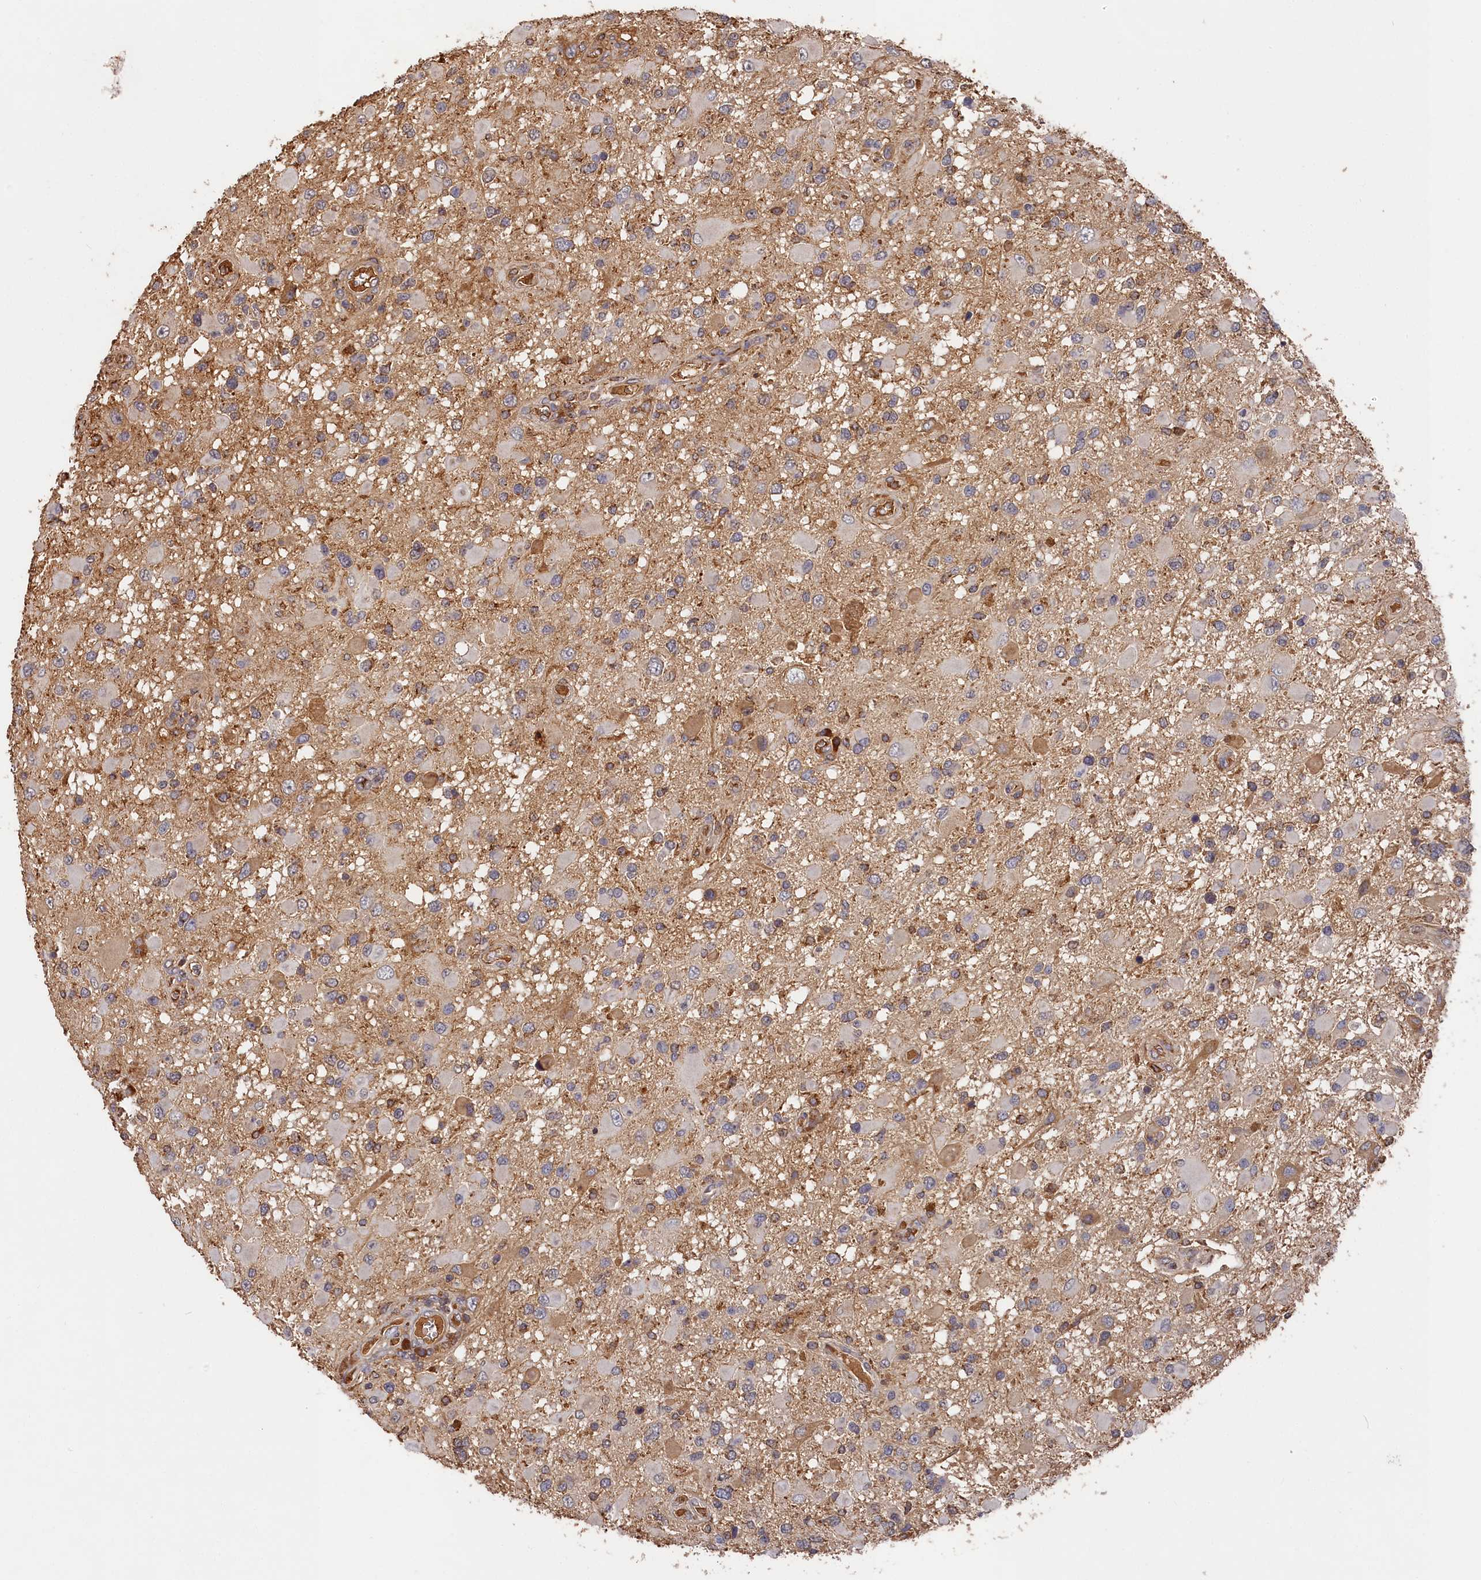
{"staining": {"intensity": "negative", "quantity": "none", "location": "none"}, "tissue": "glioma", "cell_type": "Tumor cells", "image_type": "cancer", "snomed": [{"axis": "morphology", "description": "Glioma, malignant, High grade"}, {"axis": "topography", "description": "Brain"}], "caption": "Immunohistochemistry (IHC) of human malignant glioma (high-grade) reveals no positivity in tumor cells.", "gene": "DHRS11", "patient": {"sex": "male", "age": 53}}